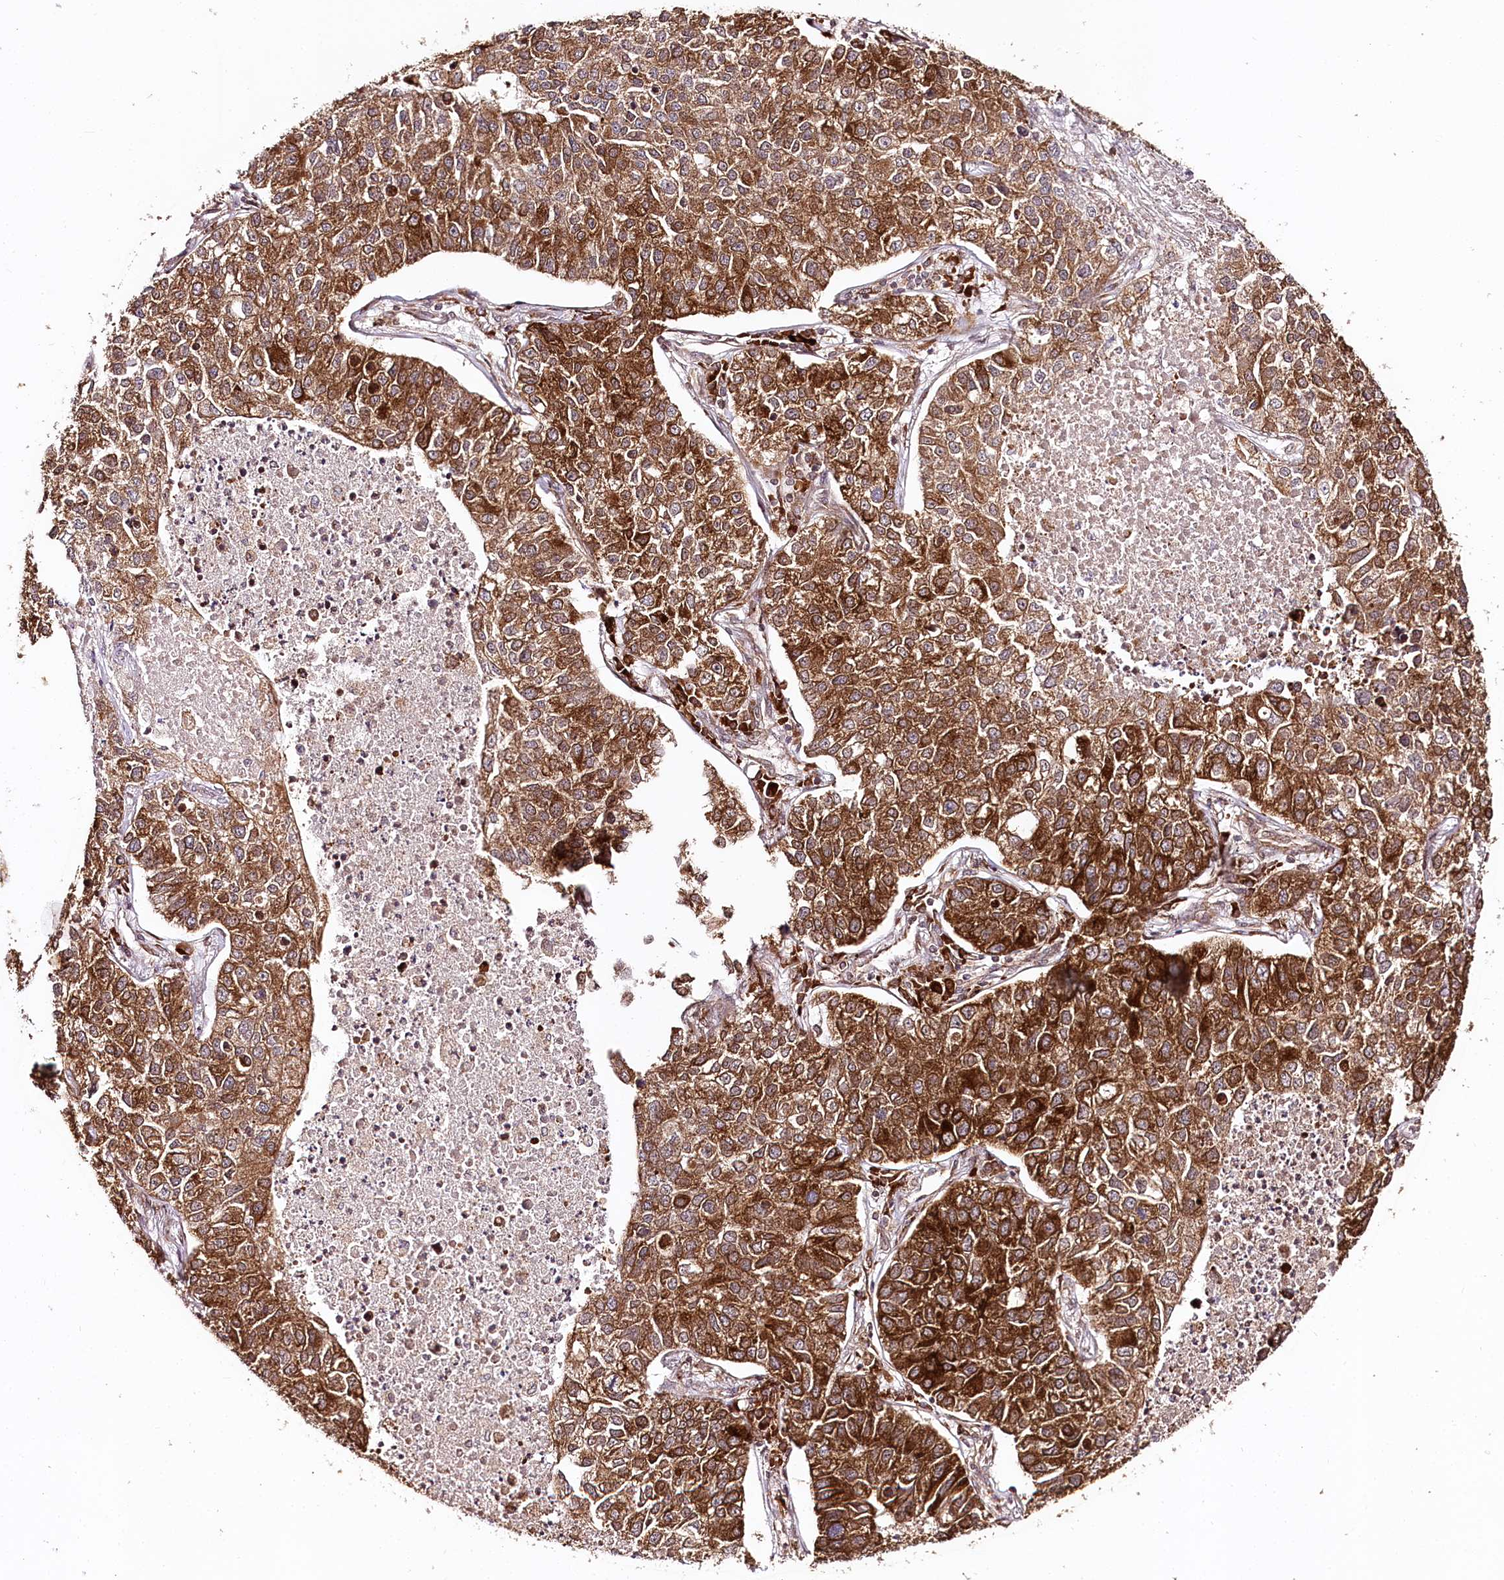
{"staining": {"intensity": "strong", "quantity": ">75%", "location": "cytoplasmic/membranous"}, "tissue": "lung cancer", "cell_type": "Tumor cells", "image_type": "cancer", "snomed": [{"axis": "morphology", "description": "Adenocarcinoma, NOS"}, {"axis": "topography", "description": "Lung"}], "caption": "Approximately >75% of tumor cells in human adenocarcinoma (lung) show strong cytoplasmic/membranous protein expression as visualized by brown immunohistochemical staining.", "gene": "ENSG00000144785", "patient": {"sex": "male", "age": 49}}